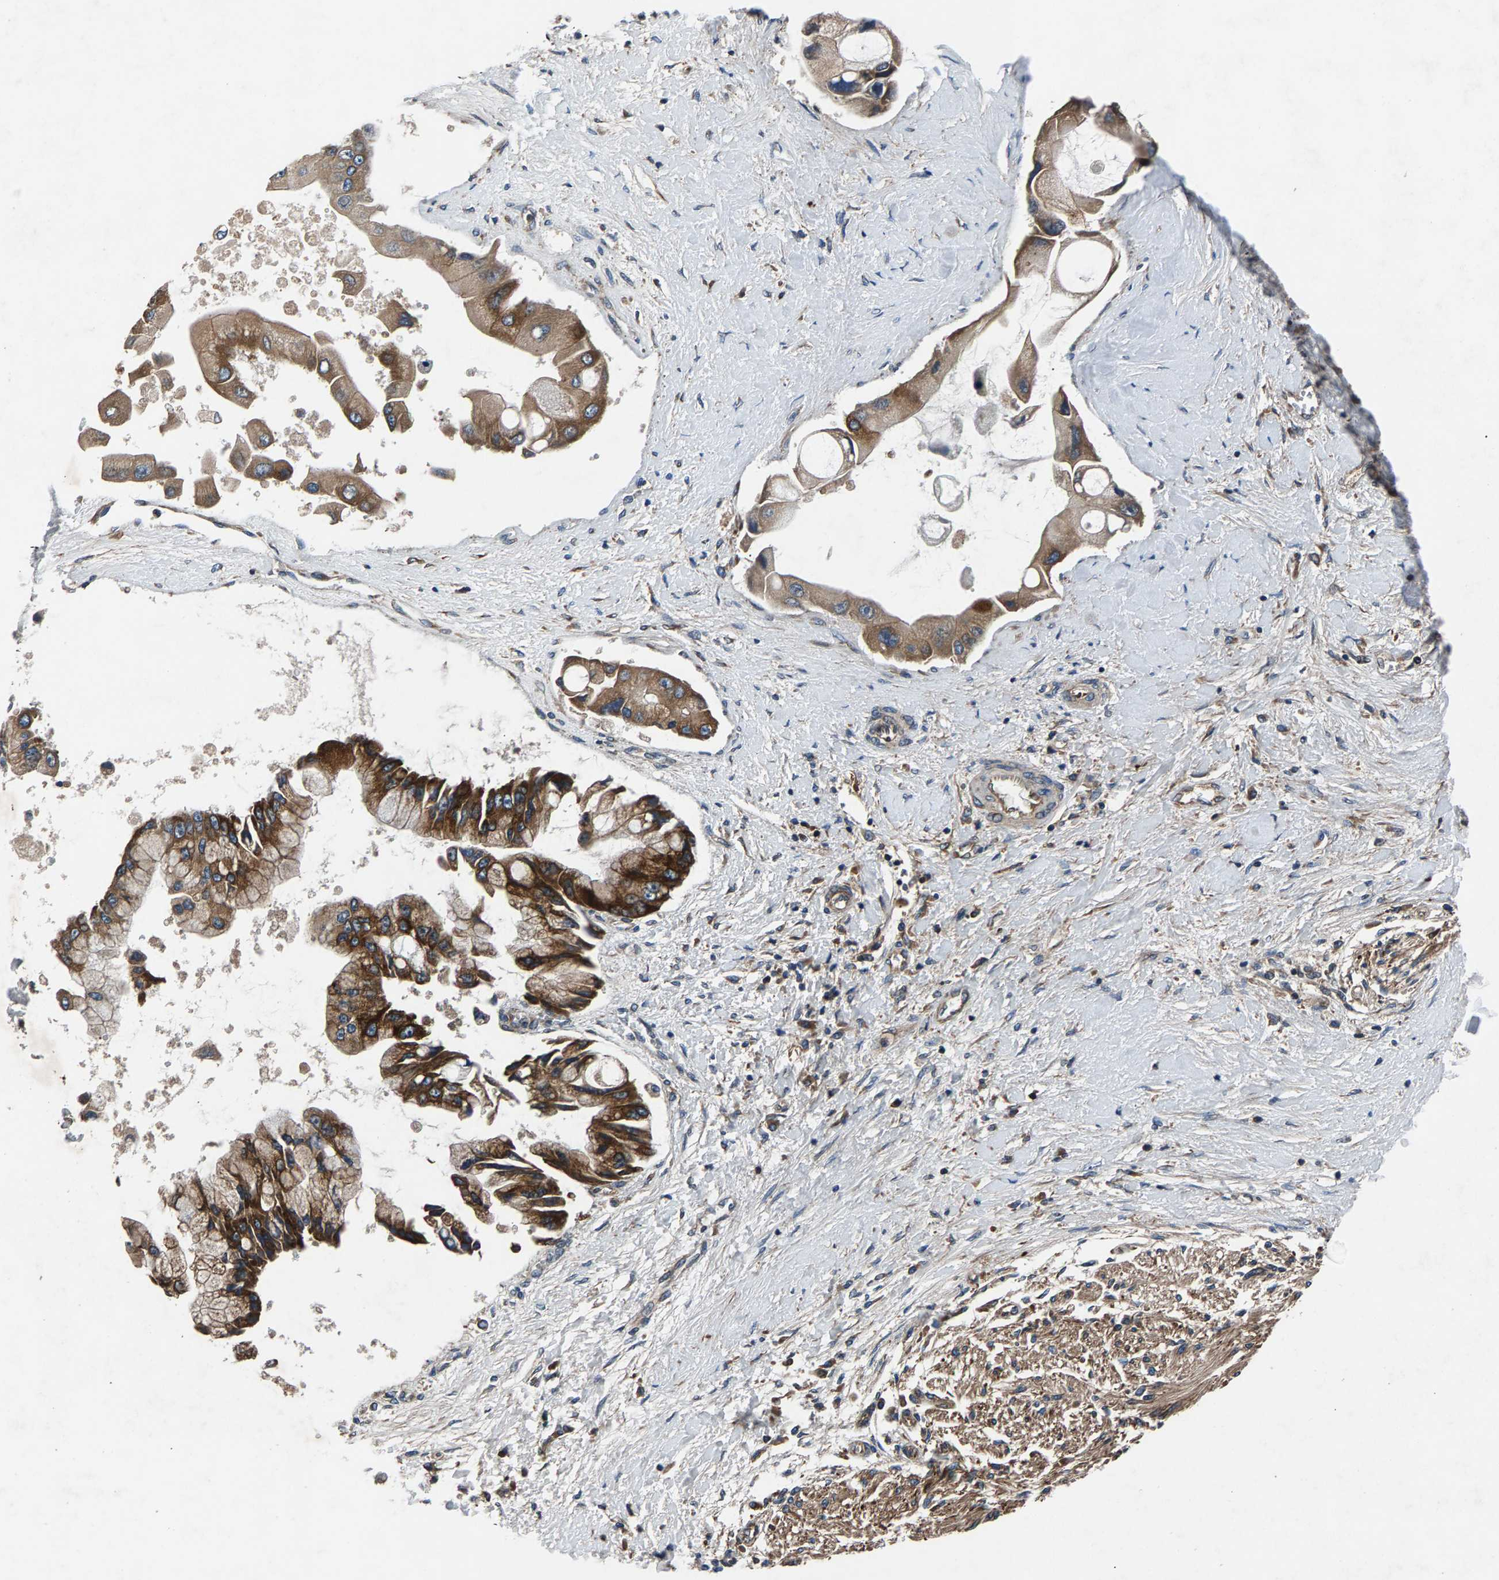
{"staining": {"intensity": "moderate", "quantity": ">75%", "location": "cytoplasmic/membranous"}, "tissue": "liver cancer", "cell_type": "Tumor cells", "image_type": "cancer", "snomed": [{"axis": "morphology", "description": "Cholangiocarcinoma"}, {"axis": "topography", "description": "Liver"}], "caption": "Protein analysis of cholangiocarcinoma (liver) tissue exhibits moderate cytoplasmic/membranous staining in approximately >75% of tumor cells.", "gene": "LPCAT1", "patient": {"sex": "male", "age": 50}}